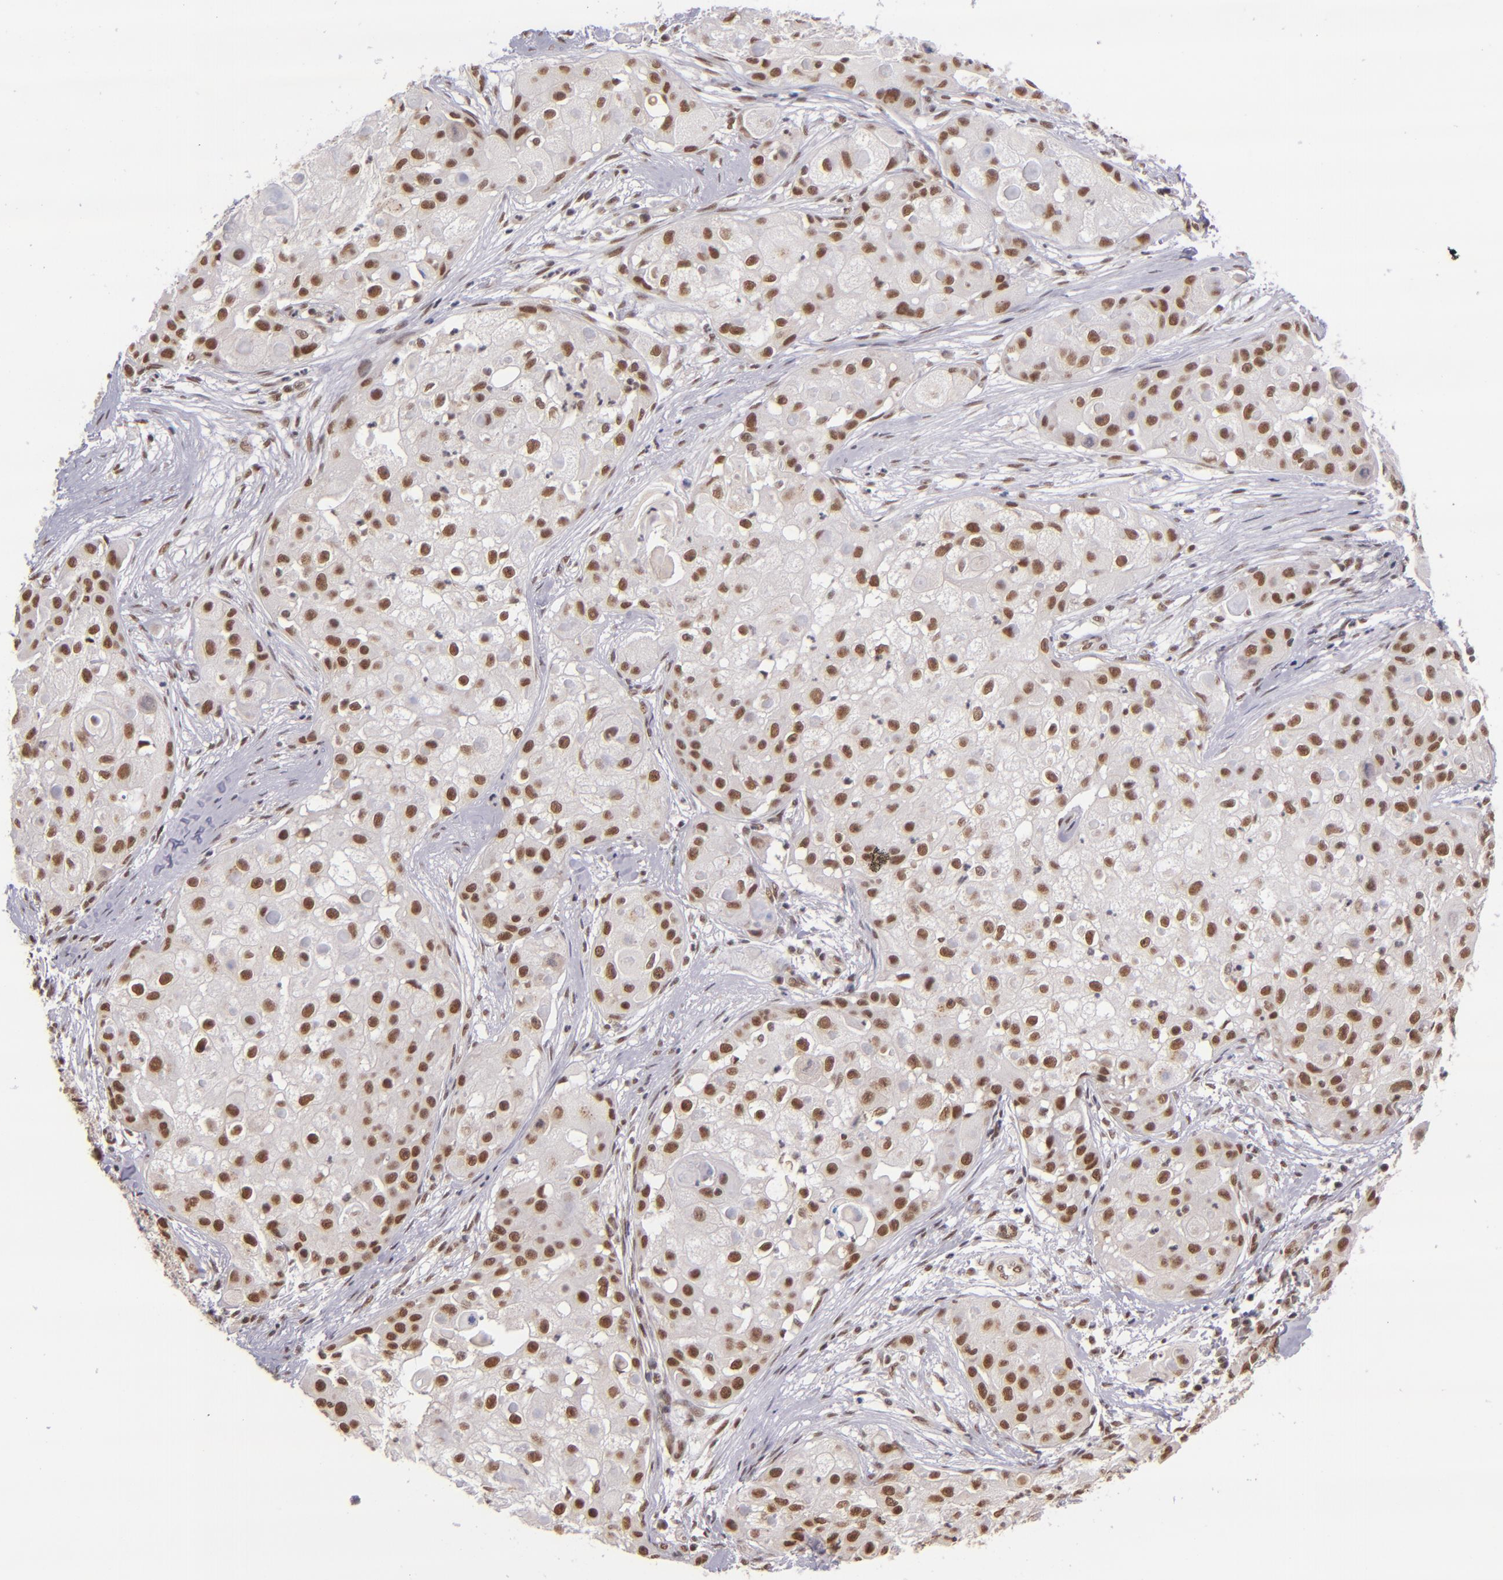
{"staining": {"intensity": "moderate", "quantity": ">75%", "location": "nuclear"}, "tissue": "skin cancer", "cell_type": "Tumor cells", "image_type": "cancer", "snomed": [{"axis": "morphology", "description": "Squamous cell carcinoma, NOS"}, {"axis": "topography", "description": "Skin"}], "caption": "Immunohistochemical staining of human skin cancer shows medium levels of moderate nuclear protein staining in about >75% of tumor cells.", "gene": "ZNF148", "patient": {"sex": "female", "age": 57}}